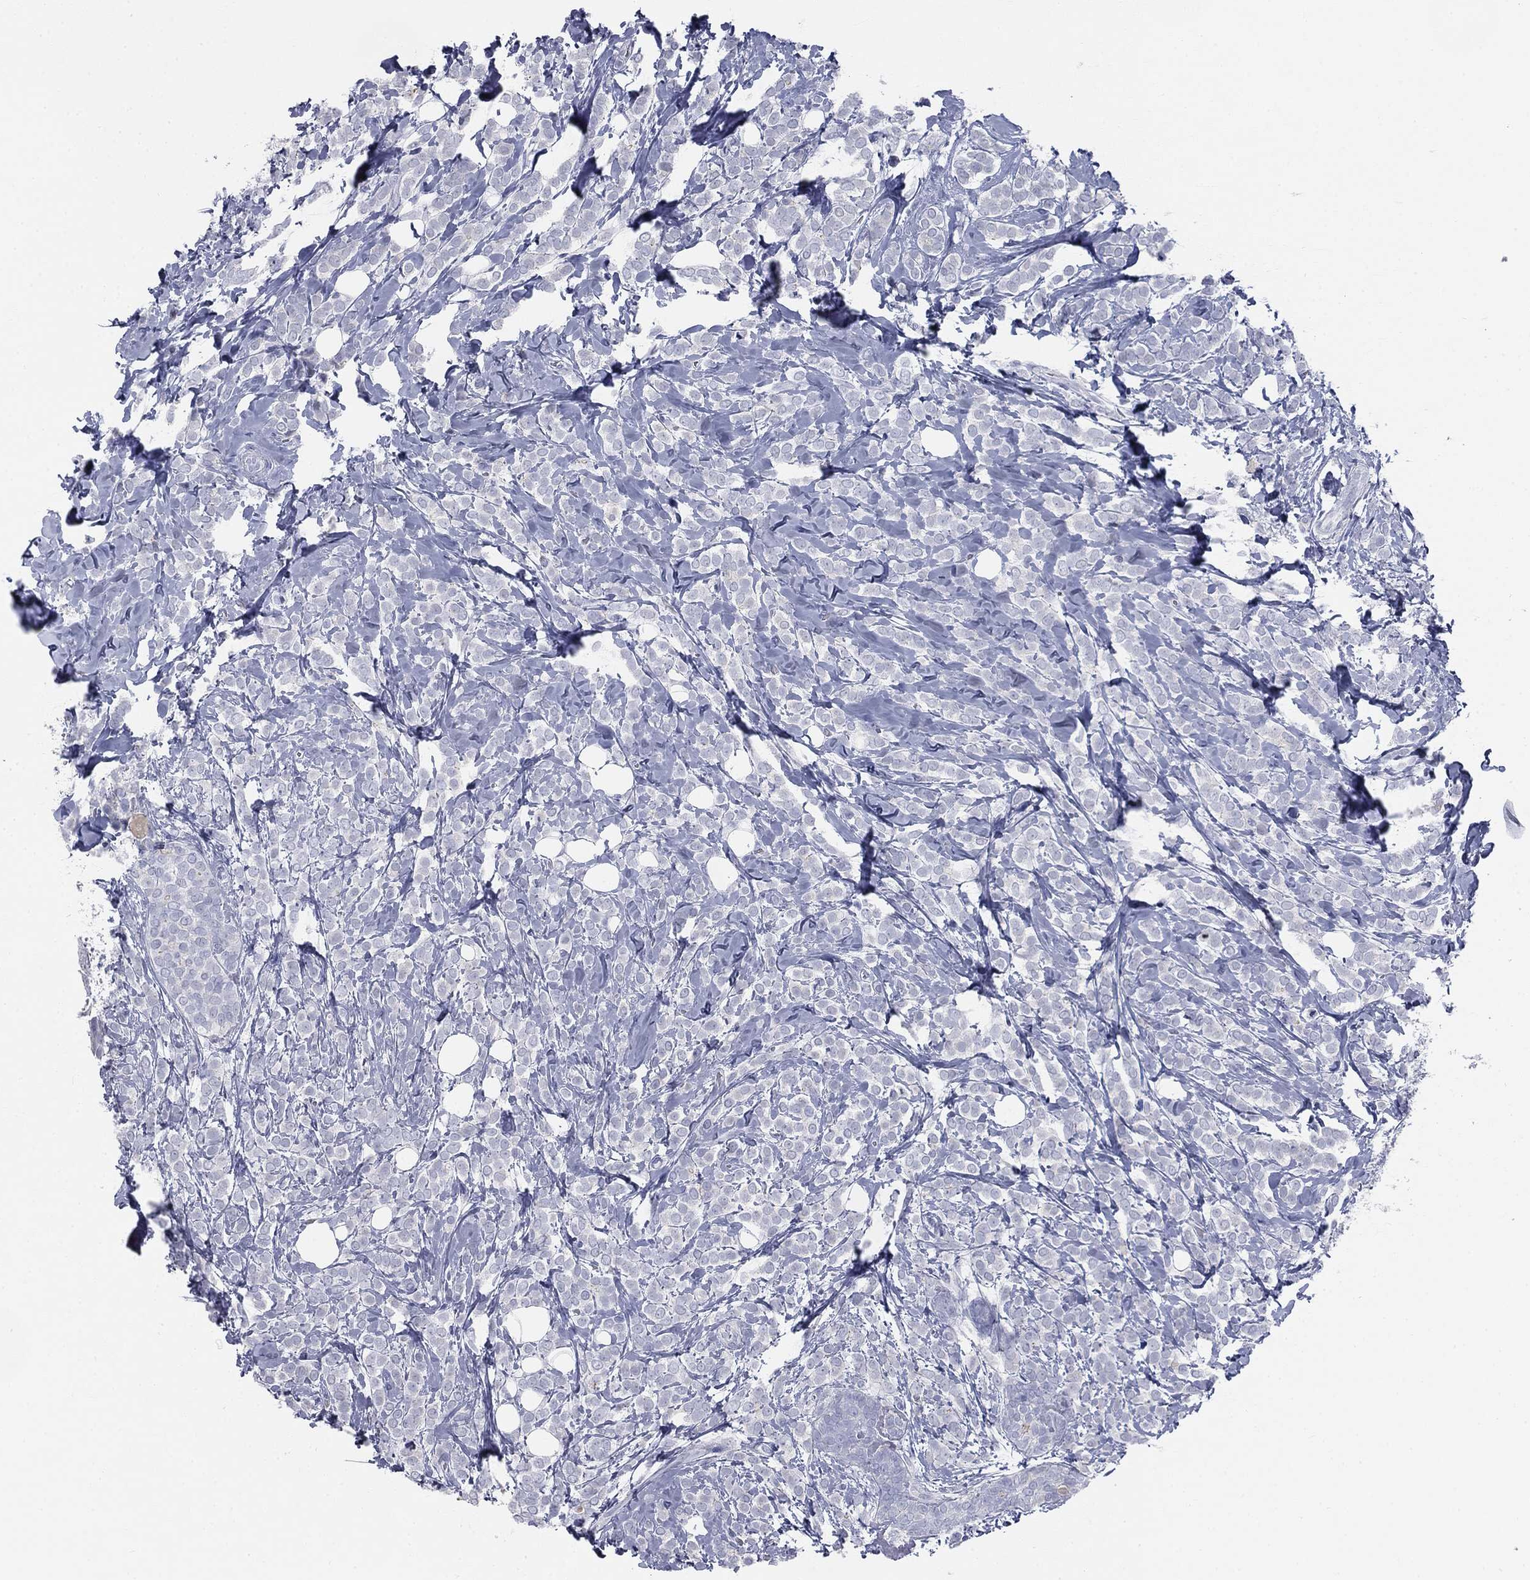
{"staining": {"intensity": "negative", "quantity": "none", "location": "none"}, "tissue": "breast cancer", "cell_type": "Tumor cells", "image_type": "cancer", "snomed": [{"axis": "morphology", "description": "Lobular carcinoma"}, {"axis": "topography", "description": "Breast"}], "caption": "DAB immunohistochemical staining of human breast cancer (lobular carcinoma) shows no significant expression in tumor cells.", "gene": "TPO", "patient": {"sex": "female", "age": 49}}